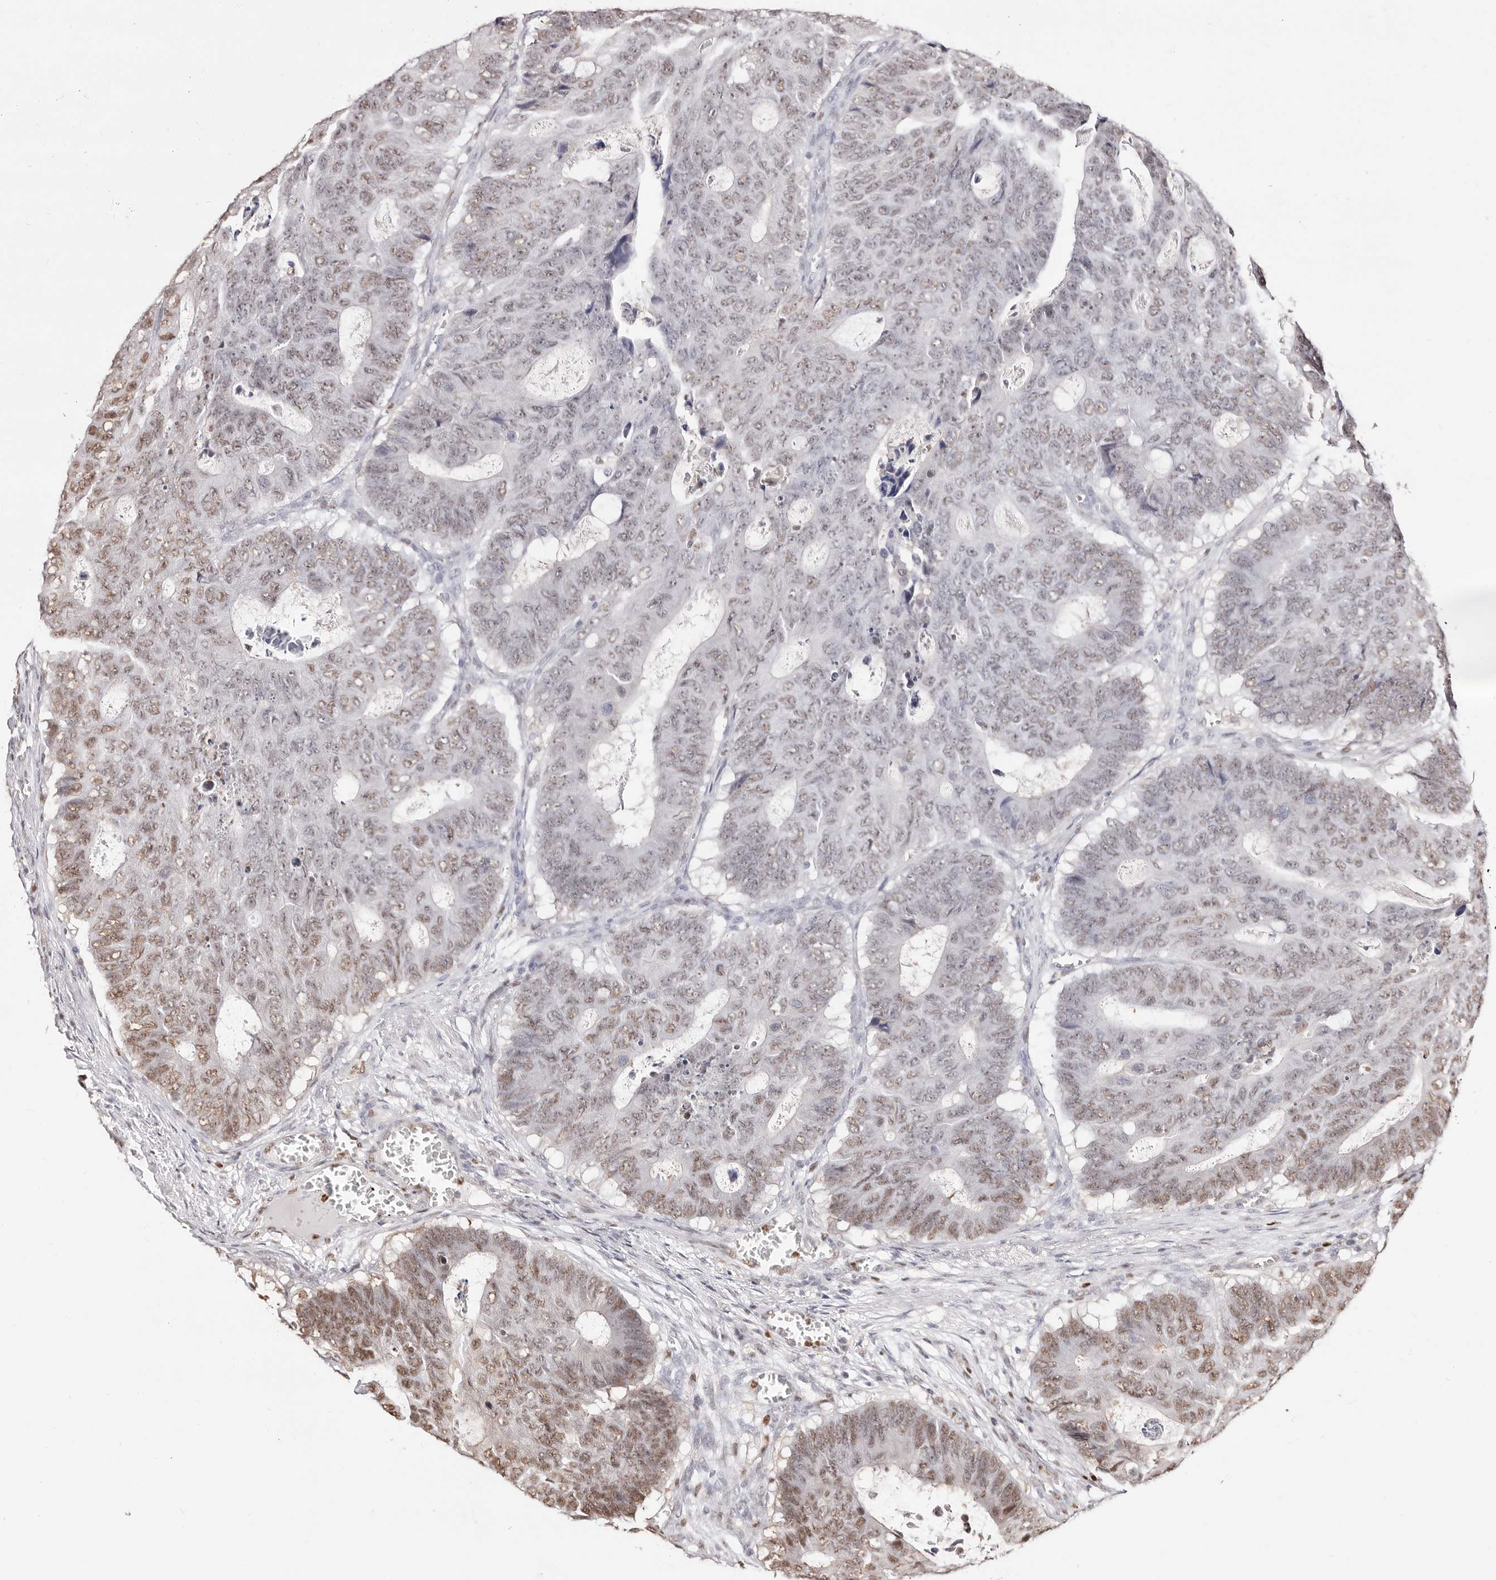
{"staining": {"intensity": "weak", "quantity": "25%-75%", "location": "nuclear"}, "tissue": "colorectal cancer", "cell_type": "Tumor cells", "image_type": "cancer", "snomed": [{"axis": "morphology", "description": "Adenocarcinoma, NOS"}, {"axis": "topography", "description": "Colon"}], "caption": "The immunohistochemical stain highlights weak nuclear staining in tumor cells of colorectal cancer tissue. The staining is performed using DAB brown chromogen to label protein expression. The nuclei are counter-stained blue using hematoxylin.", "gene": "TKT", "patient": {"sex": "male", "age": 87}}